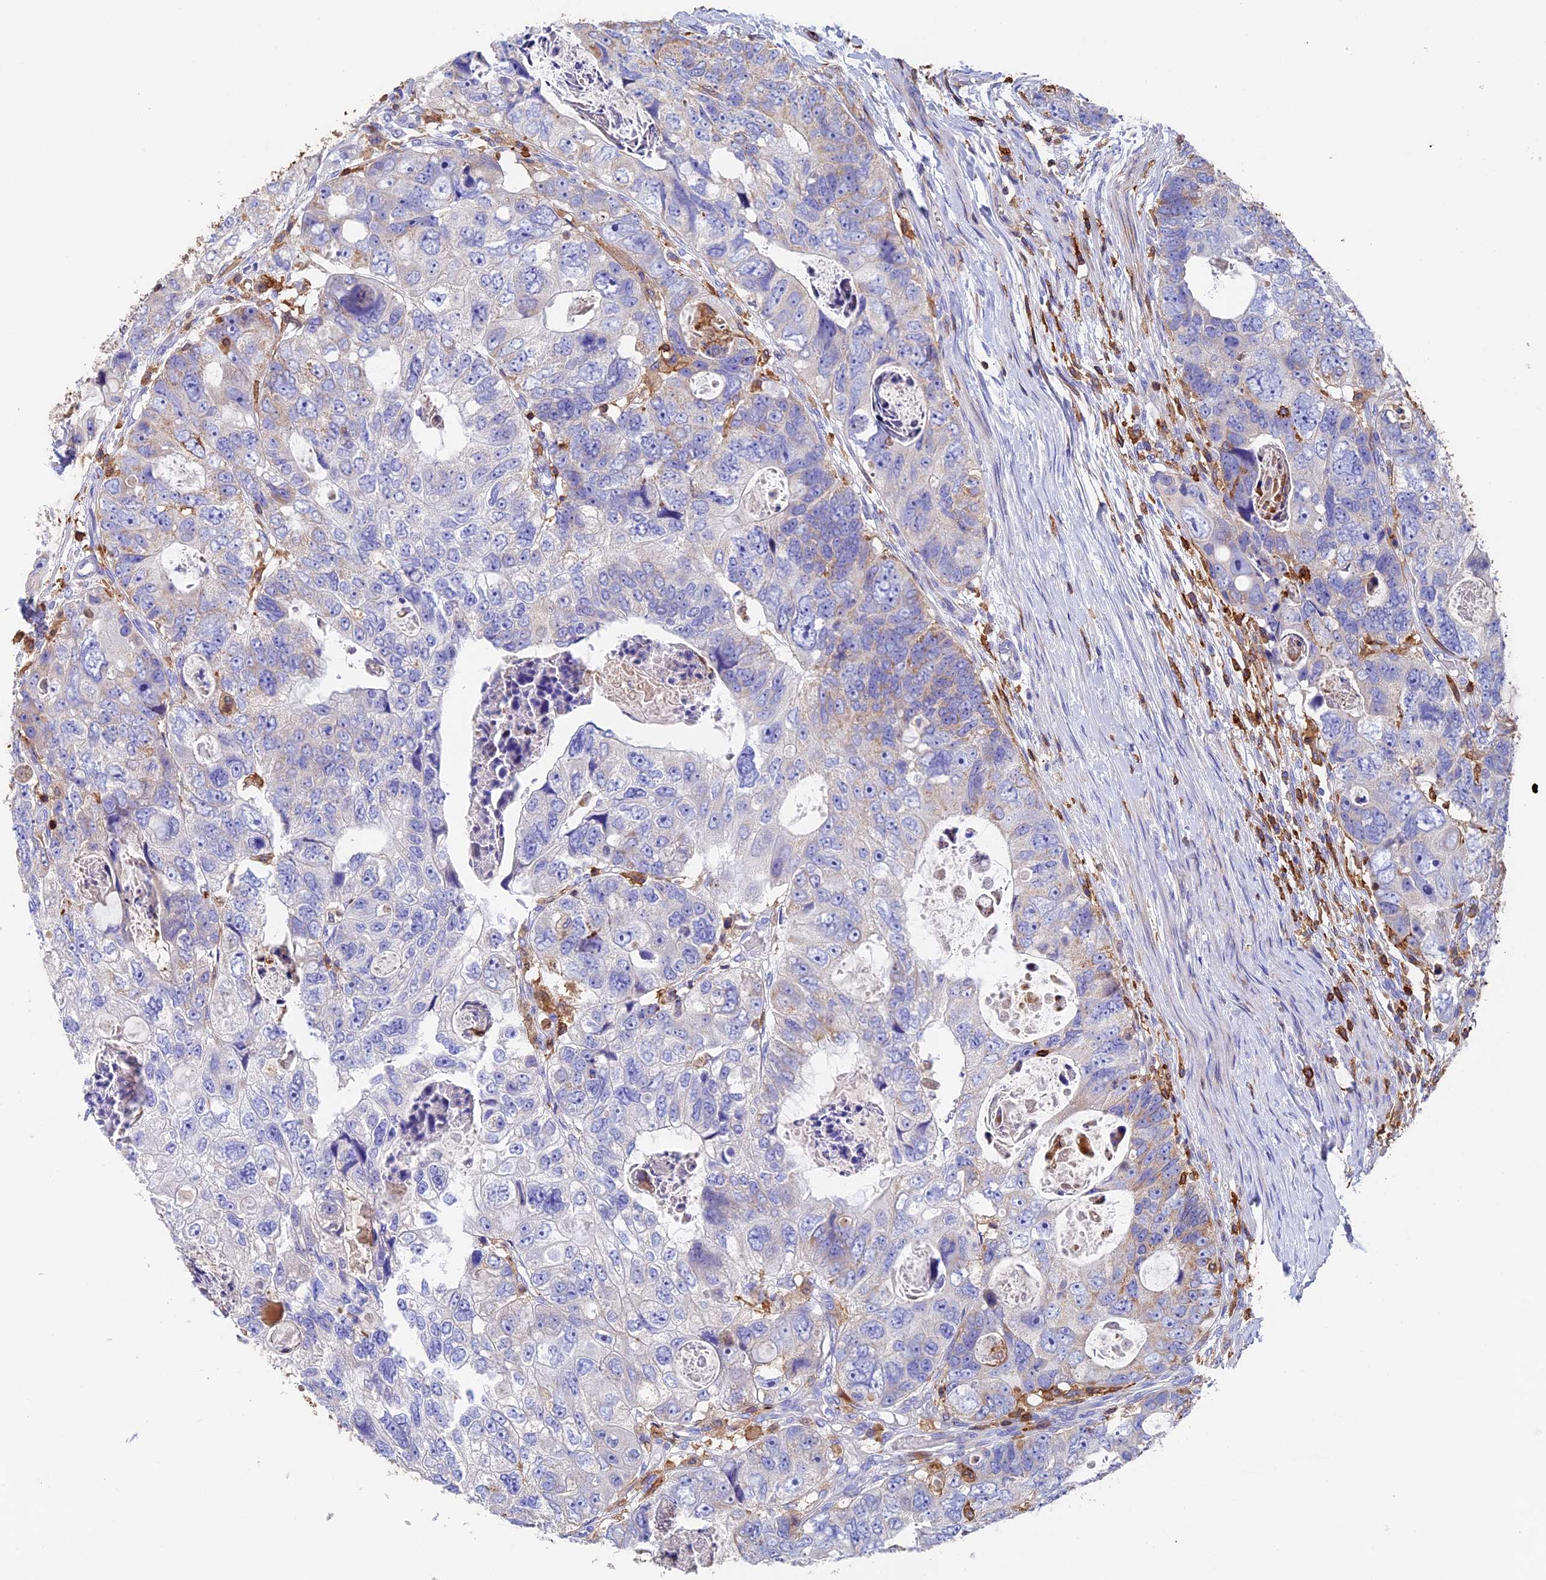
{"staining": {"intensity": "negative", "quantity": "none", "location": "none"}, "tissue": "colorectal cancer", "cell_type": "Tumor cells", "image_type": "cancer", "snomed": [{"axis": "morphology", "description": "Adenocarcinoma, NOS"}, {"axis": "topography", "description": "Rectum"}], "caption": "DAB (3,3'-diaminobenzidine) immunohistochemical staining of colorectal cancer (adenocarcinoma) demonstrates no significant expression in tumor cells.", "gene": "ADAT1", "patient": {"sex": "male", "age": 59}}